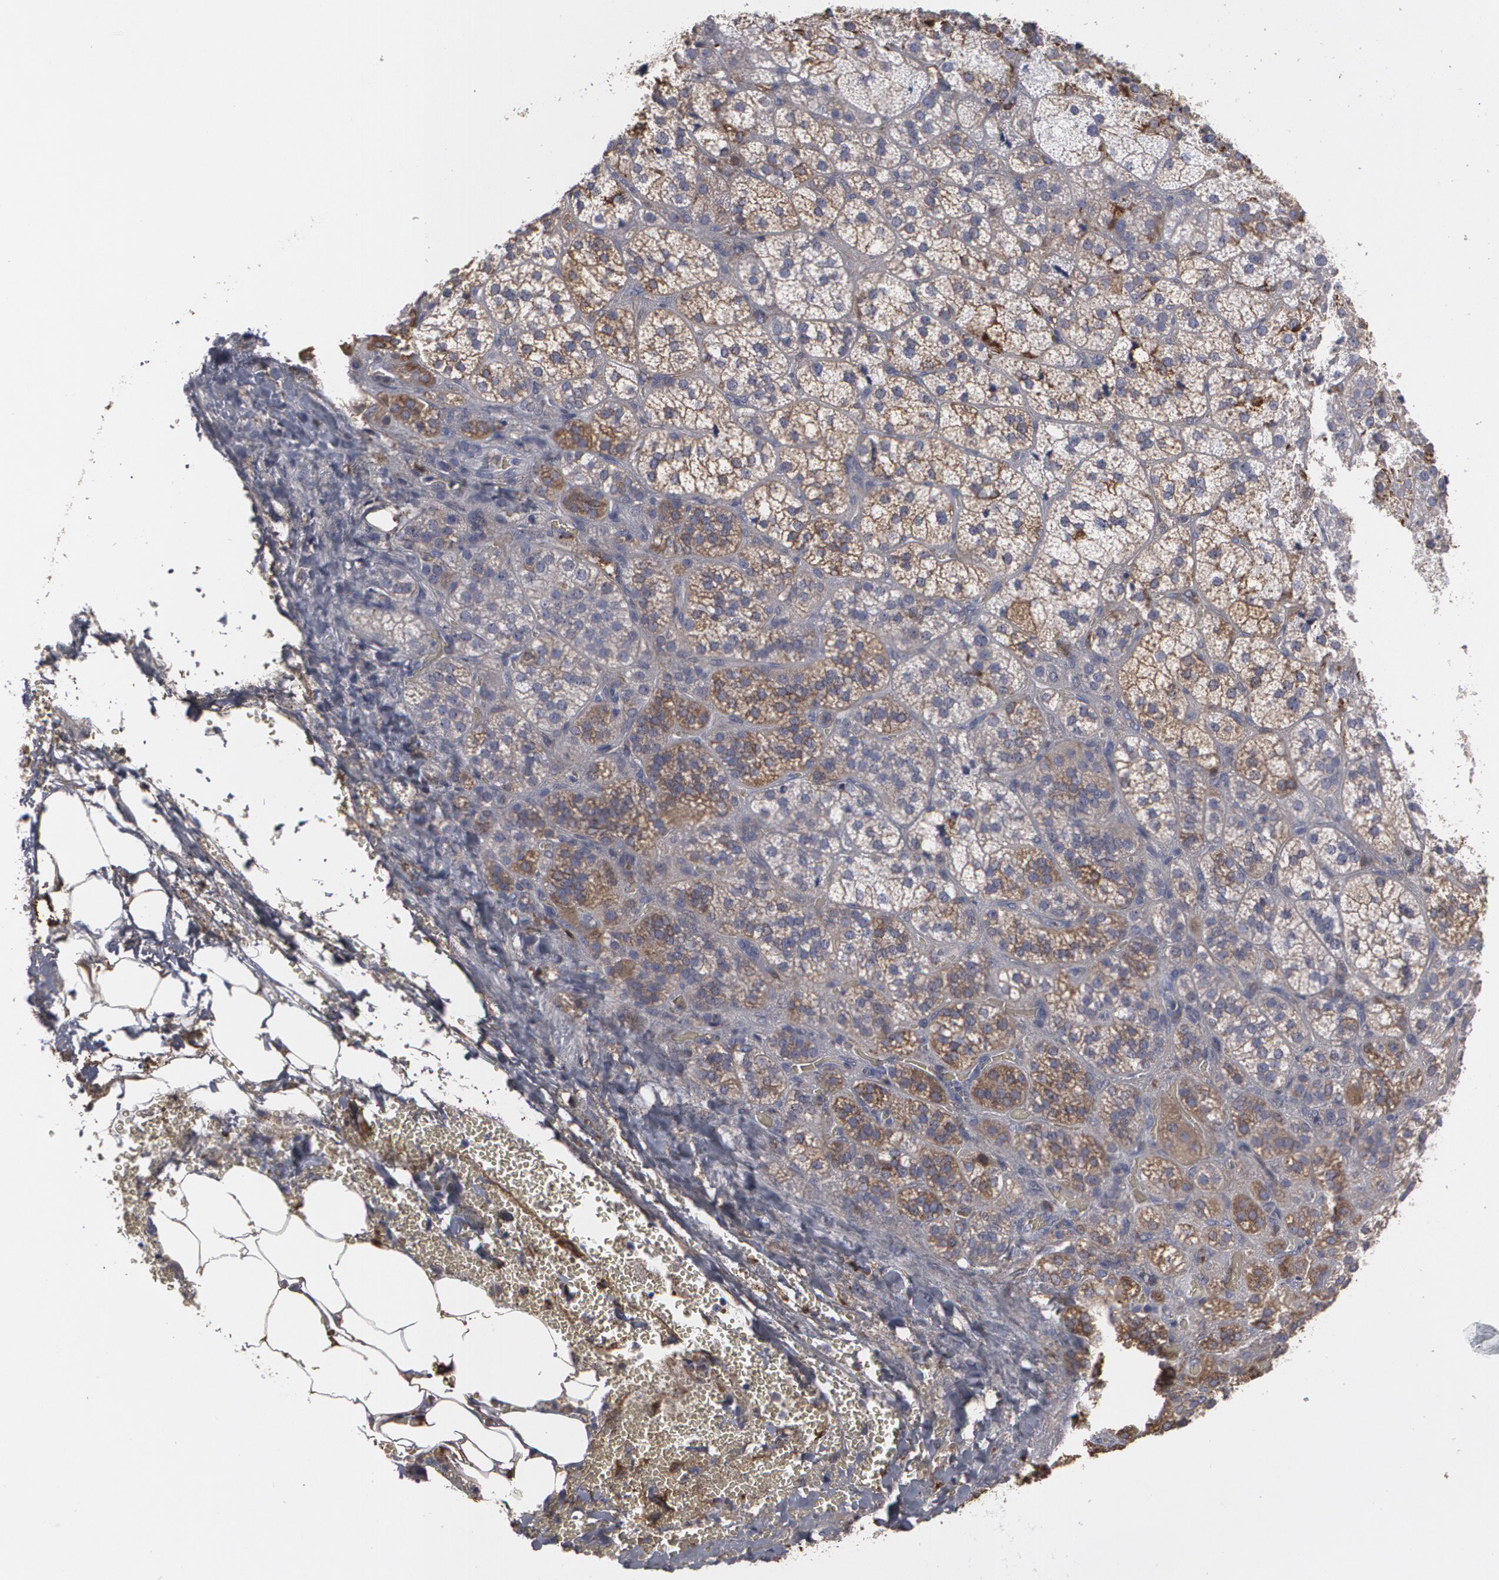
{"staining": {"intensity": "moderate", "quantity": "<25%", "location": "cytoplasmic/membranous"}, "tissue": "adrenal gland", "cell_type": "Glandular cells", "image_type": "normal", "snomed": [{"axis": "morphology", "description": "Normal tissue, NOS"}, {"axis": "topography", "description": "Adrenal gland"}], "caption": "Immunohistochemical staining of unremarkable human adrenal gland shows low levels of moderate cytoplasmic/membranous expression in approximately <25% of glandular cells.", "gene": "ODC1", "patient": {"sex": "female", "age": 71}}